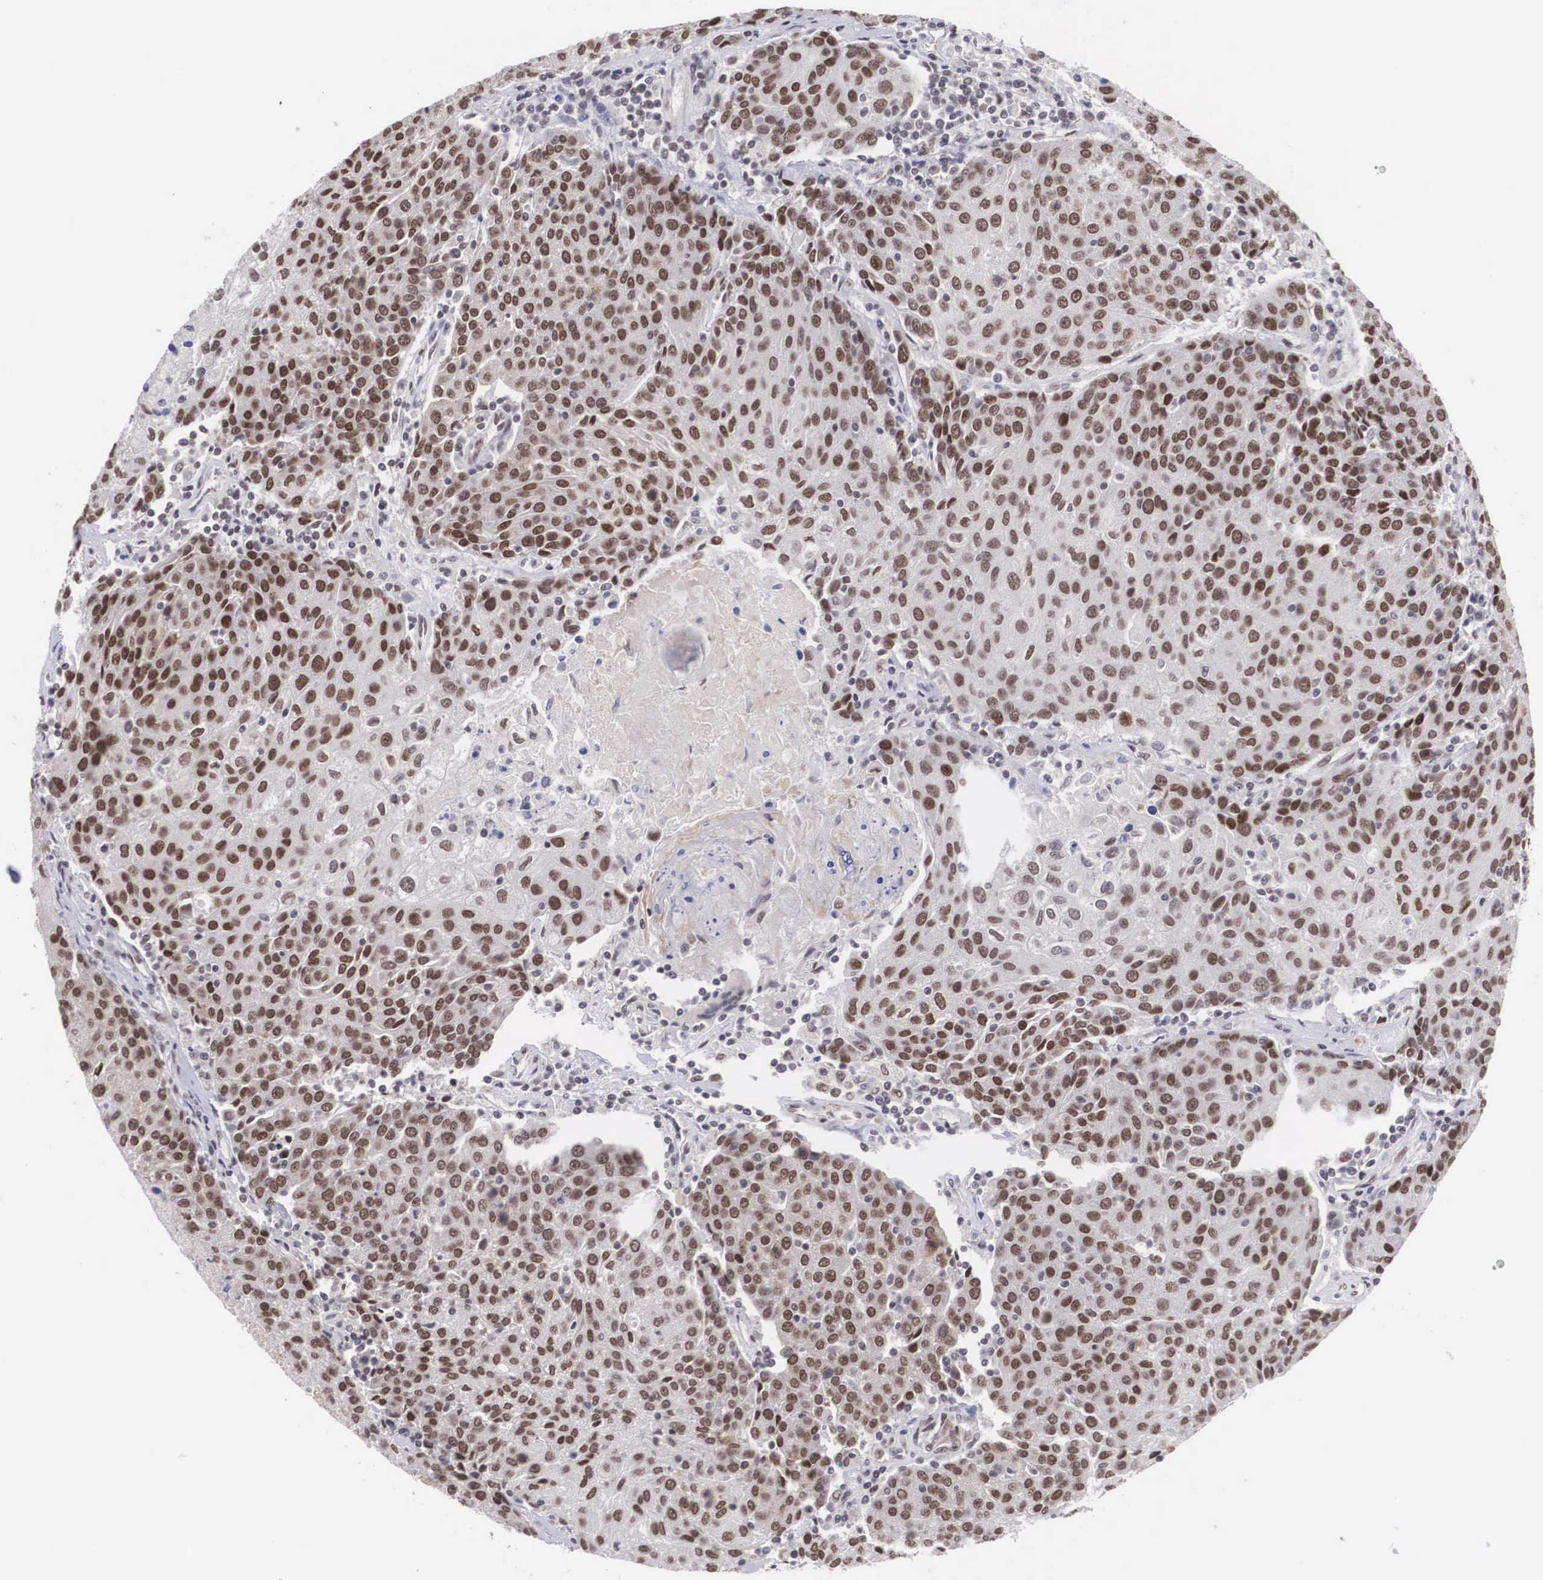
{"staining": {"intensity": "moderate", "quantity": ">75%", "location": "nuclear"}, "tissue": "urothelial cancer", "cell_type": "Tumor cells", "image_type": "cancer", "snomed": [{"axis": "morphology", "description": "Urothelial carcinoma, High grade"}, {"axis": "topography", "description": "Urinary bladder"}], "caption": "Immunohistochemistry image of neoplastic tissue: urothelial cancer stained using immunohistochemistry demonstrates medium levels of moderate protein expression localized specifically in the nuclear of tumor cells, appearing as a nuclear brown color.", "gene": "MORC2", "patient": {"sex": "female", "age": 85}}